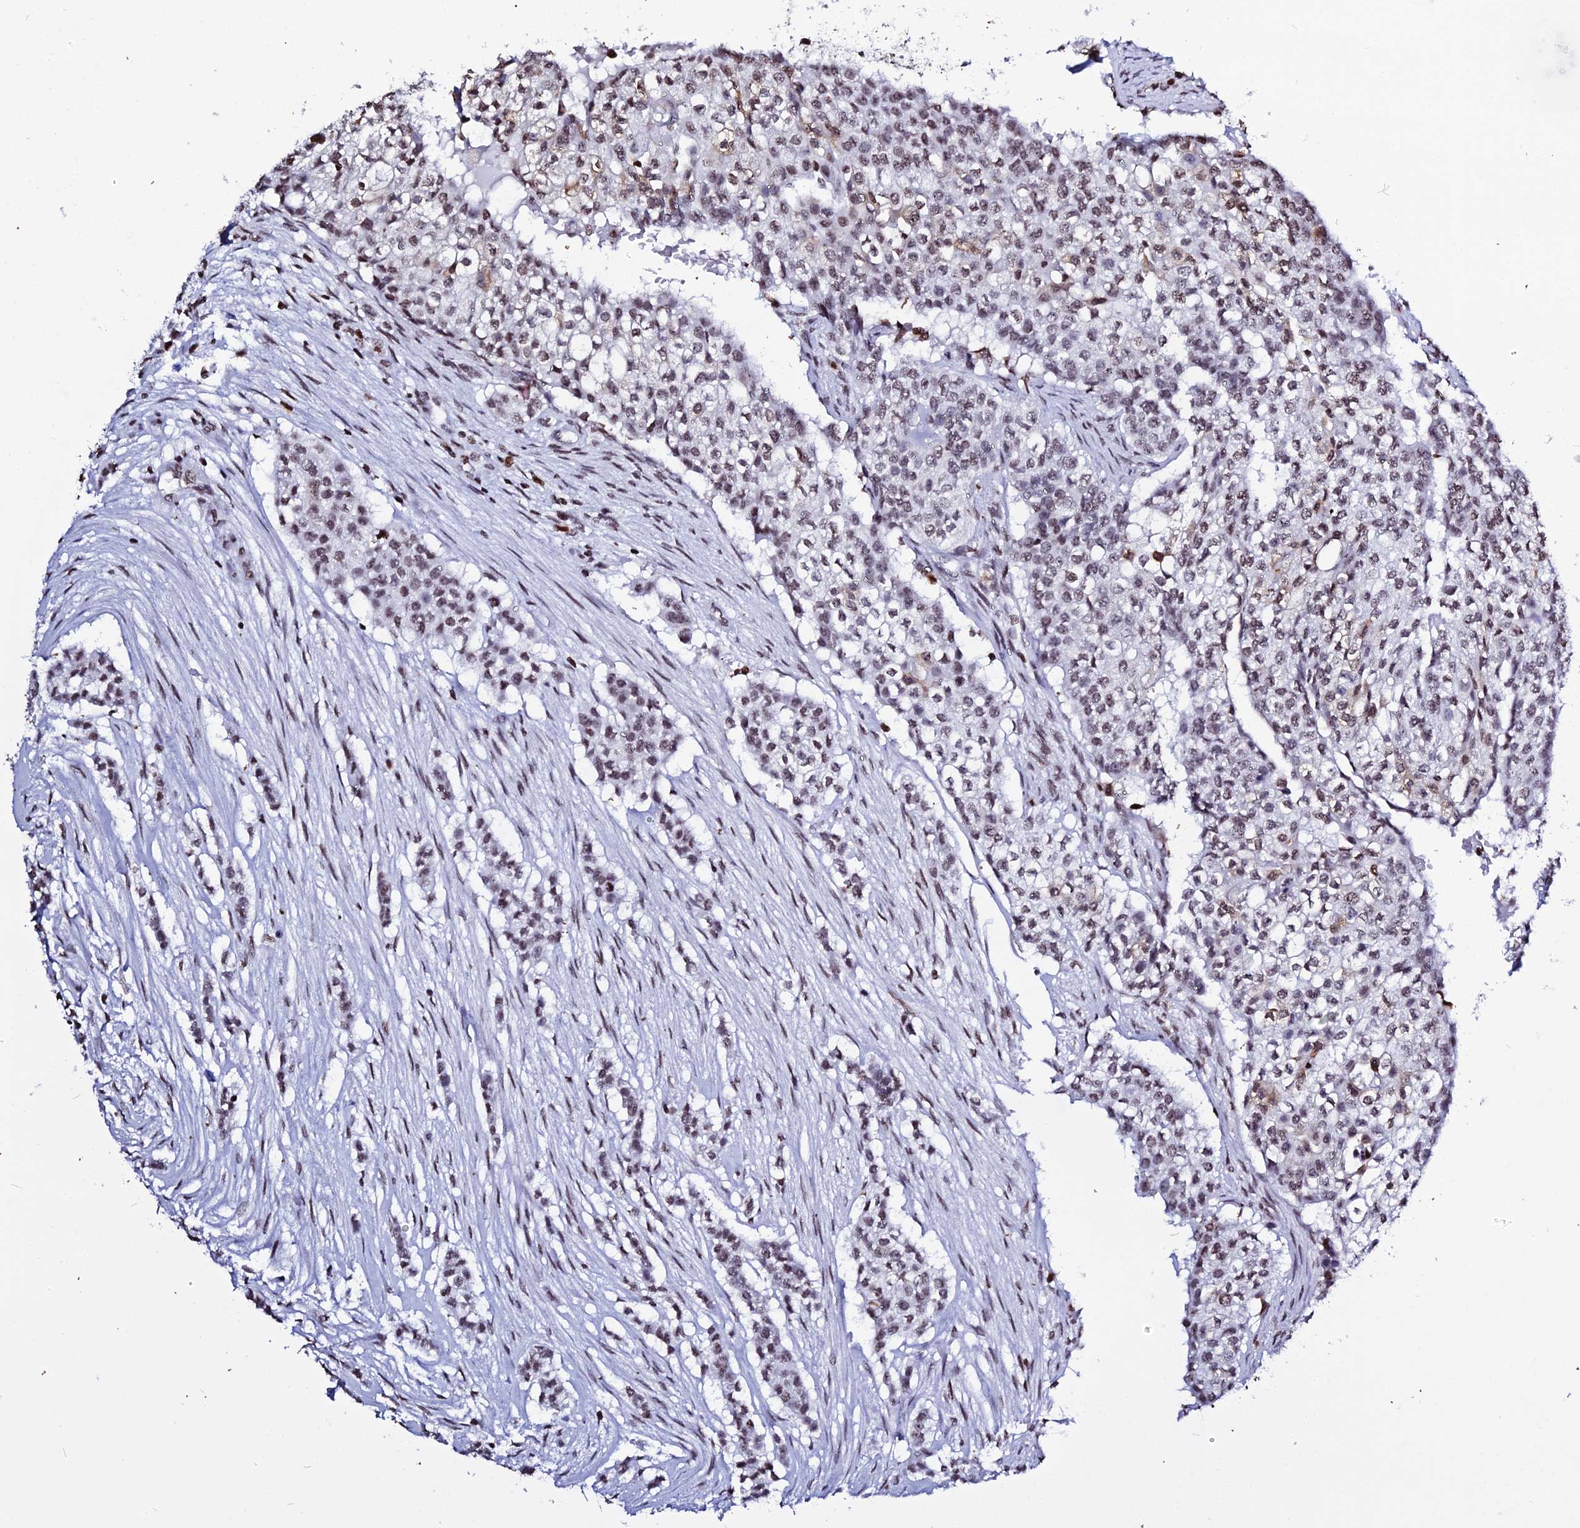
{"staining": {"intensity": "moderate", "quantity": ">75%", "location": "nuclear"}, "tissue": "head and neck cancer", "cell_type": "Tumor cells", "image_type": "cancer", "snomed": [{"axis": "morphology", "description": "Adenocarcinoma, NOS"}, {"axis": "topography", "description": "Head-Neck"}], "caption": "A brown stain shows moderate nuclear expression of a protein in head and neck cancer tumor cells.", "gene": "MACROH2A2", "patient": {"sex": "male", "age": 81}}